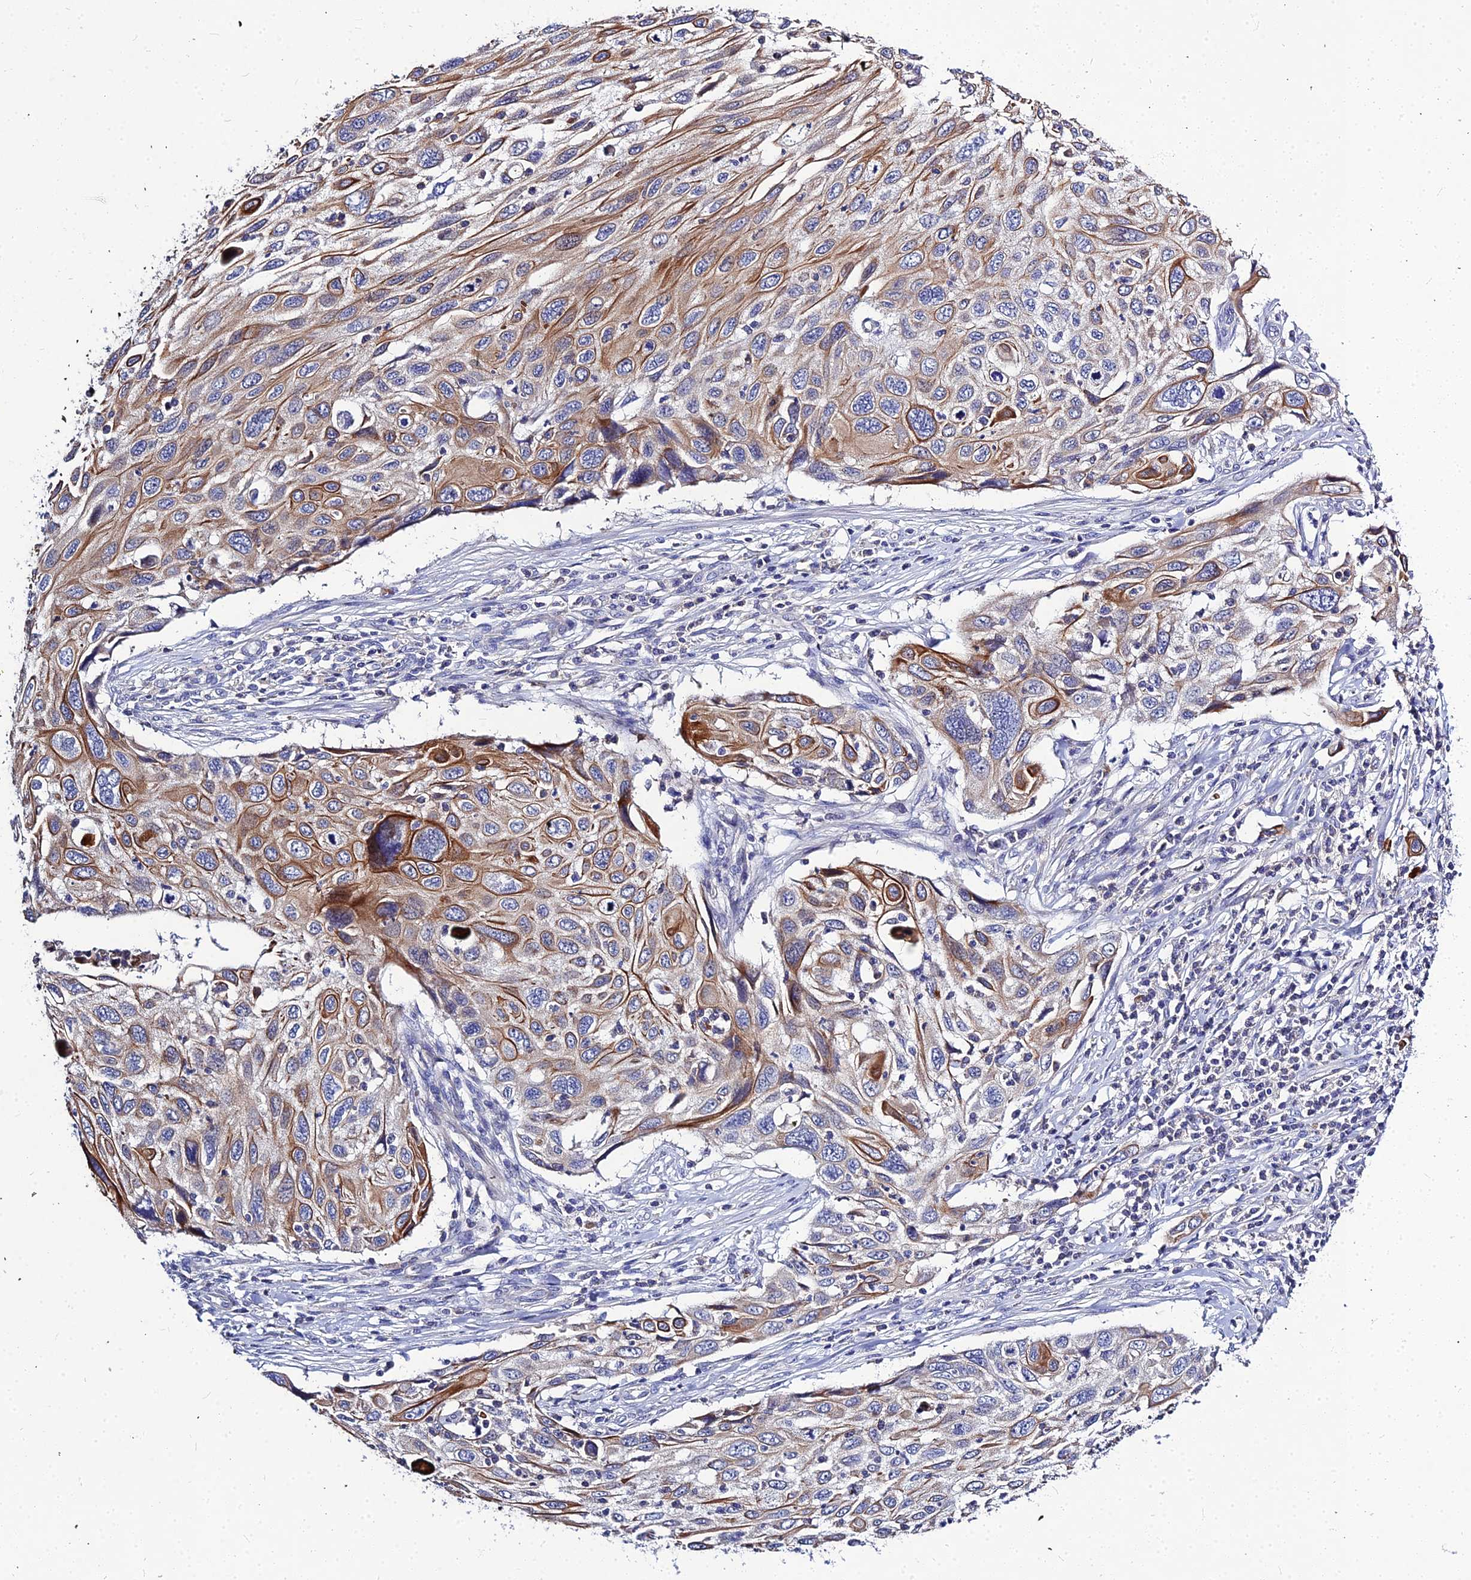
{"staining": {"intensity": "moderate", "quantity": ">75%", "location": "cytoplasmic/membranous"}, "tissue": "cervical cancer", "cell_type": "Tumor cells", "image_type": "cancer", "snomed": [{"axis": "morphology", "description": "Squamous cell carcinoma, NOS"}, {"axis": "topography", "description": "Cervix"}], "caption": "Cervical cancer (squamous cell carcinoma) stained with a brown dye shows moderate cytoplasmic/membranous positive positivity in approximately >75% of tumor cells.", "gene": "DMRTA1", "patient": {"sex": "female", "age": 70}}